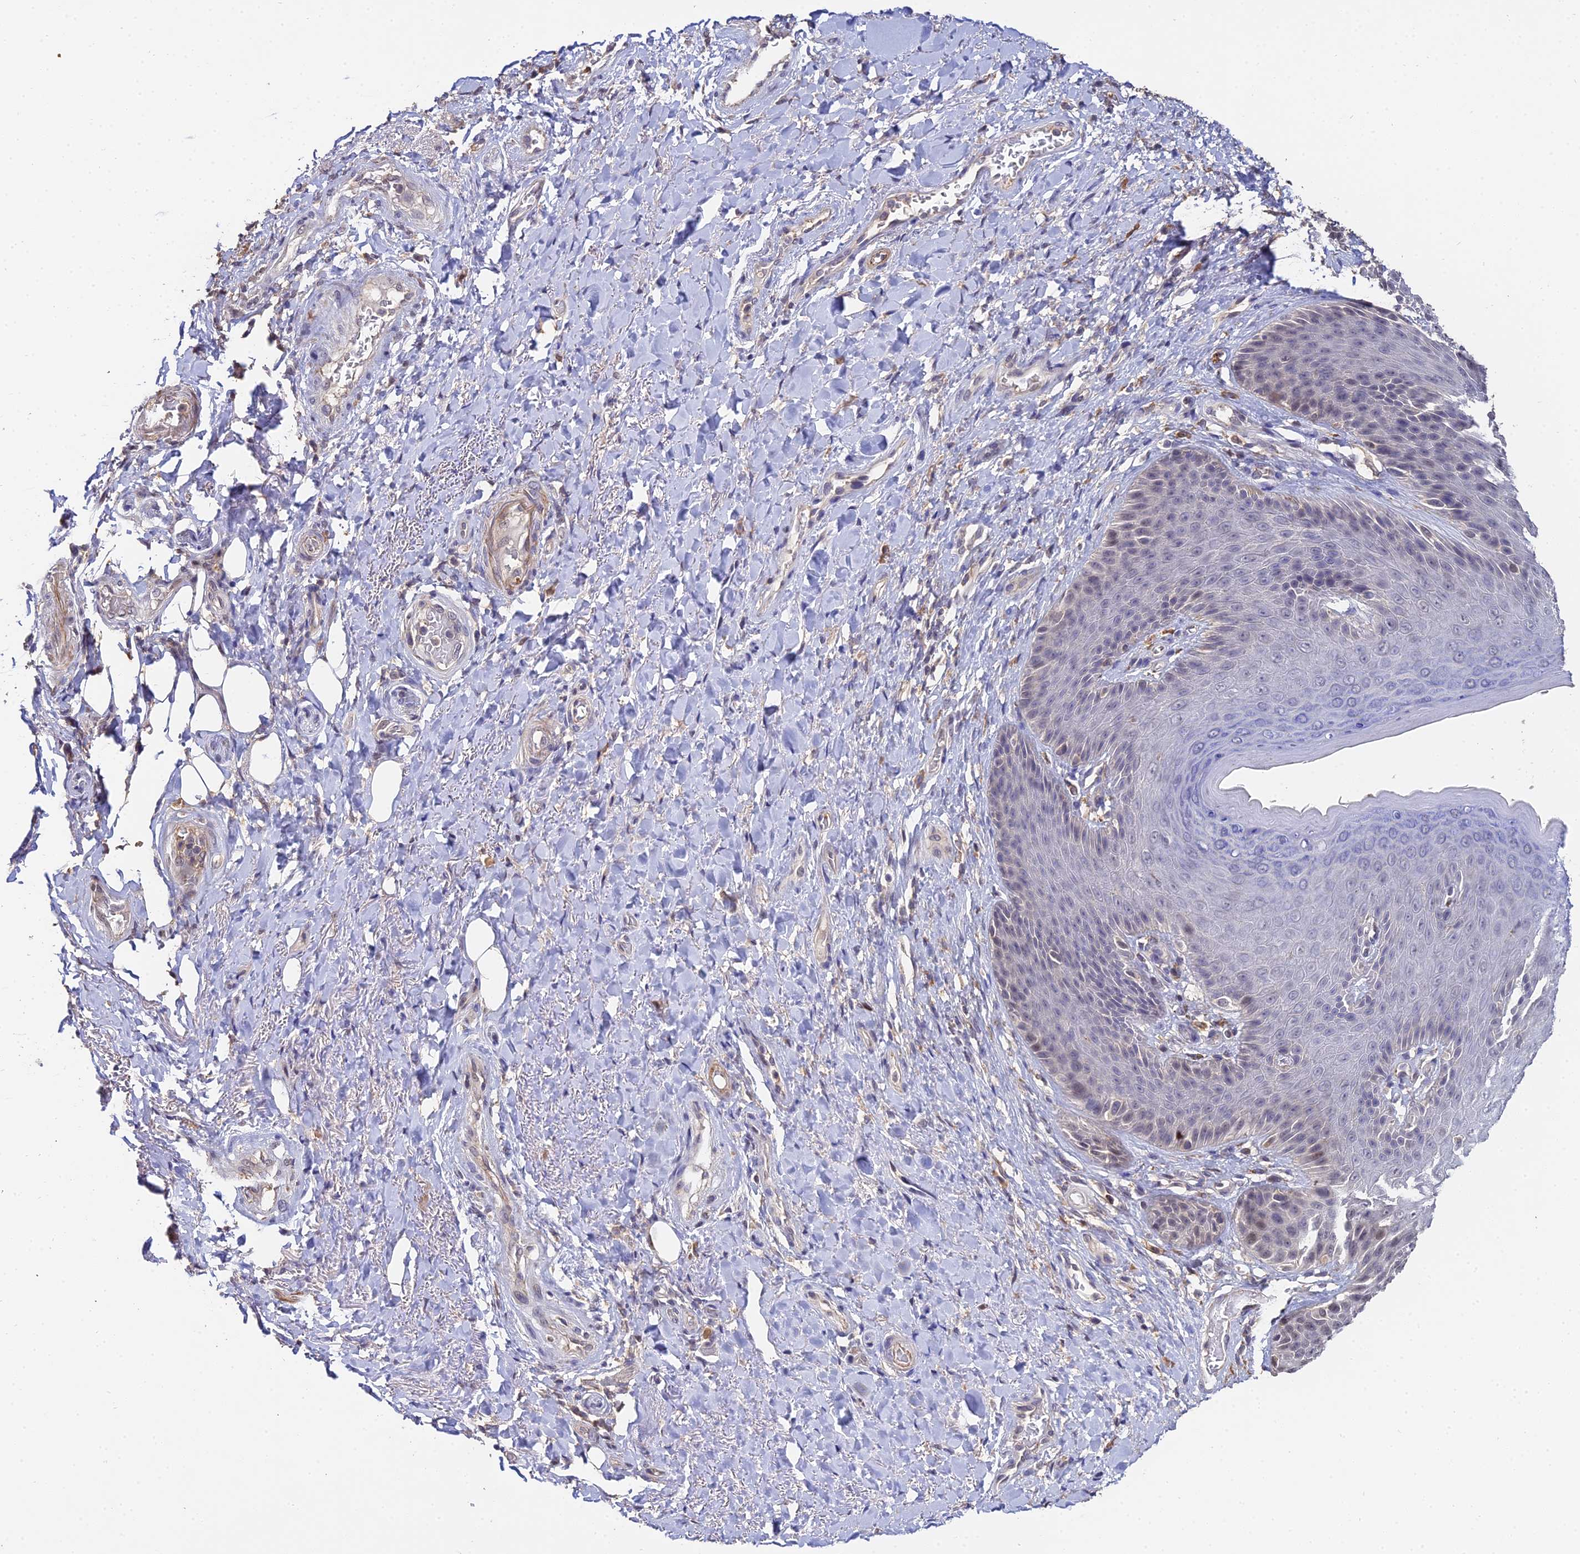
{"staining": {"intensity": "weak", "quantity": "25%-75%", "location": "nuclear"}, "tissue": "skin", "cell_type": "Epidermal cells", "image_type": "normal", "snomed": [{"axis": "morphology", "description": "Normal tissue, NOS"}, {"axis": "topography", "description": "Anal"}], "caption": "Protein positivity by immunohistochemistry (IHC) displays weak nuclear expression in approximately 25%-75% of epidermal cells in normal skin. (DAB IHC with brightfield microscopy, high magnification).", "gene": "LSM5", "patient": {"sex": "female", "age": 89}}